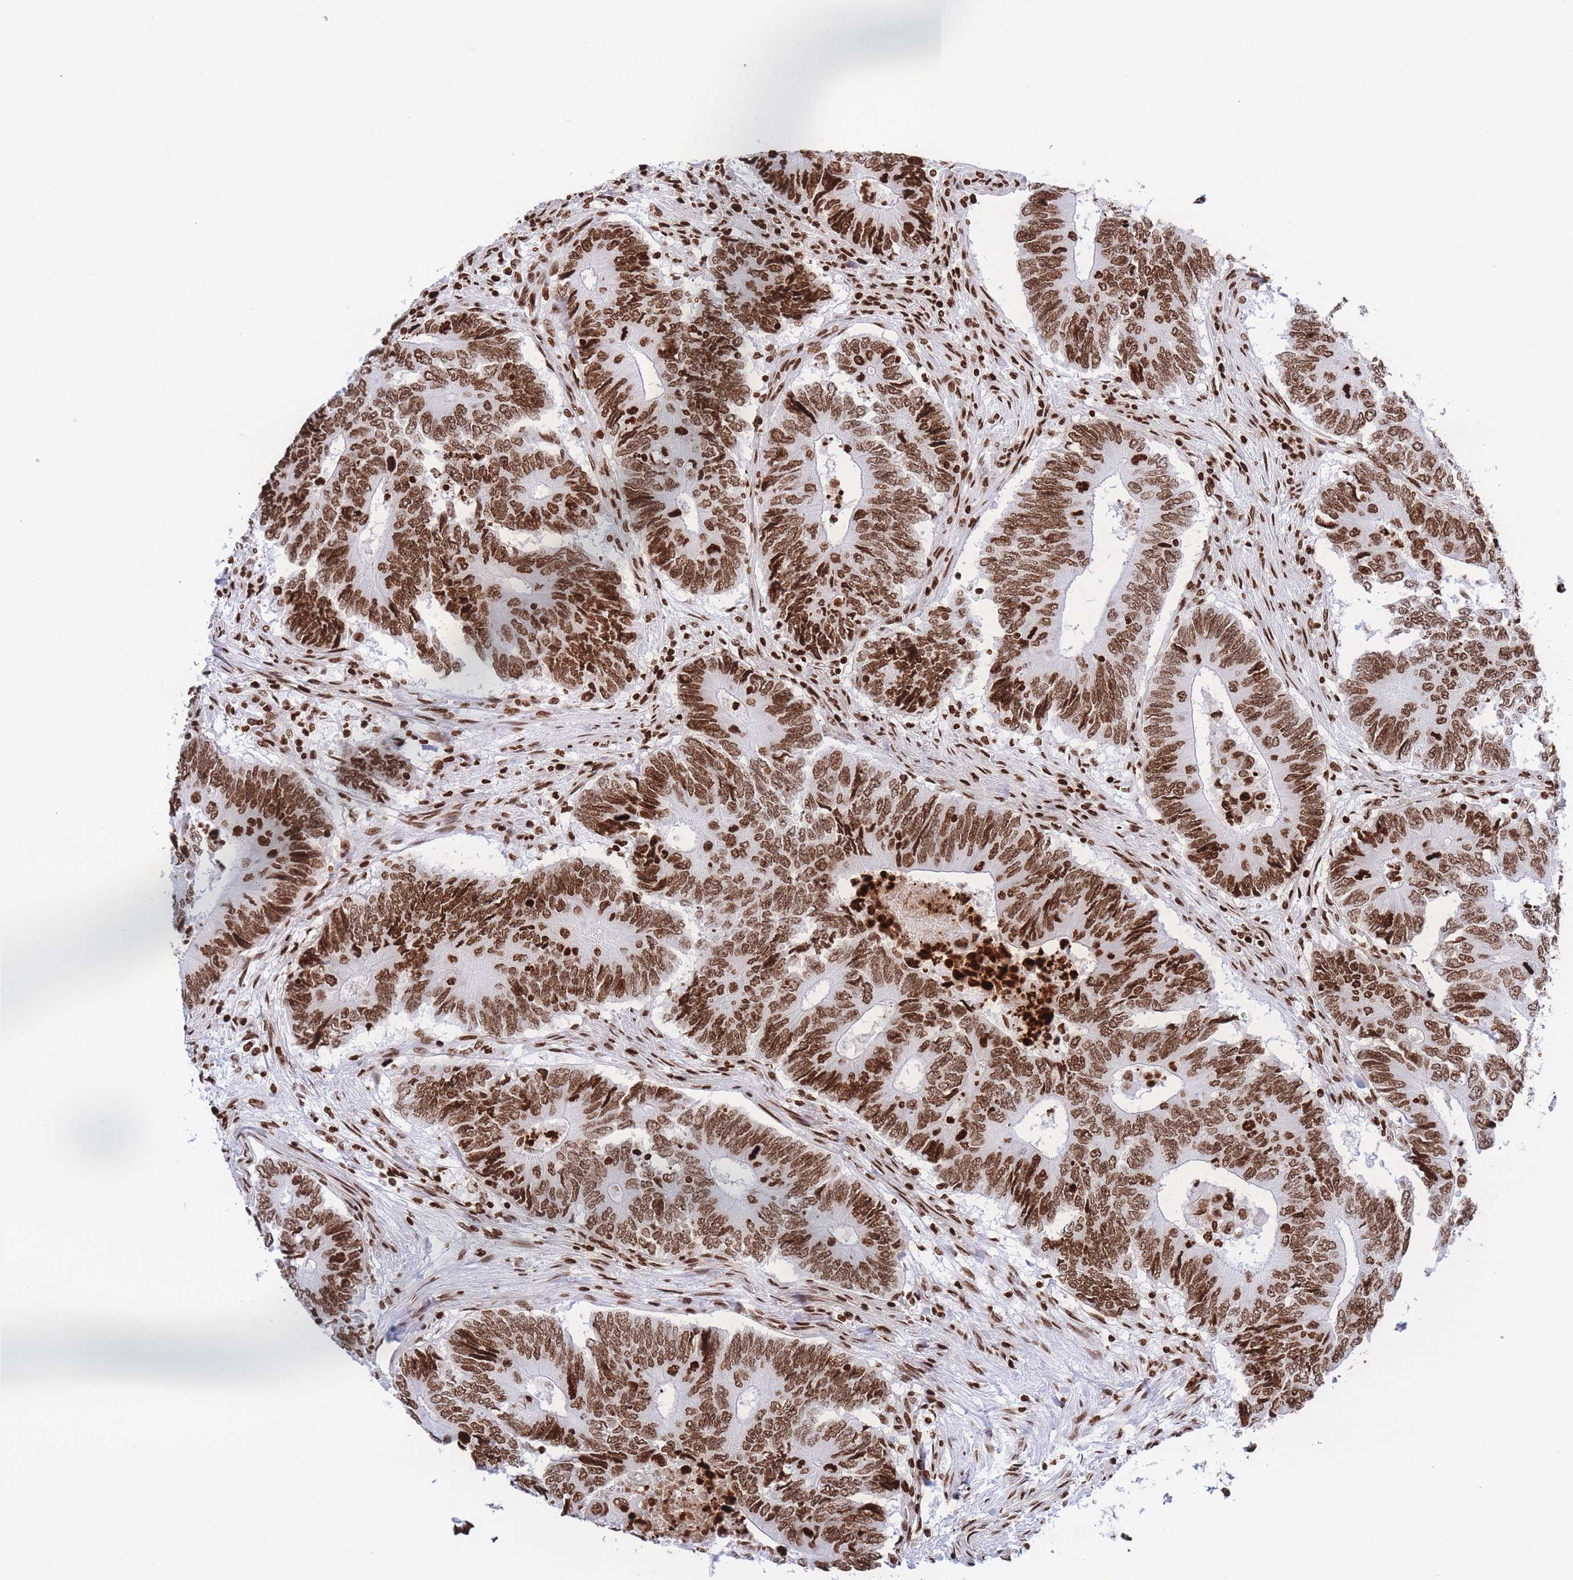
{"staining": {"intensity": "strong", "quantity": ">75%", "location": "nuclear"}, "tissue": "colorectal cancer", "cell_type": "Tumor cells", "image_type": "cancer", "snomed": [{"axis": "morphology", "description": "Adenocarcinoma, NOS"}, {"axis": "topography", "description": "Colon"}], "caption": "DAB immunohistochemical staining of human colorectal cancer demonstrates strong nuclear protein positivity in approximately >75% of tumor cells.", "gene": "H2BC11", "patient": {"sex": "male", "age": 87}}